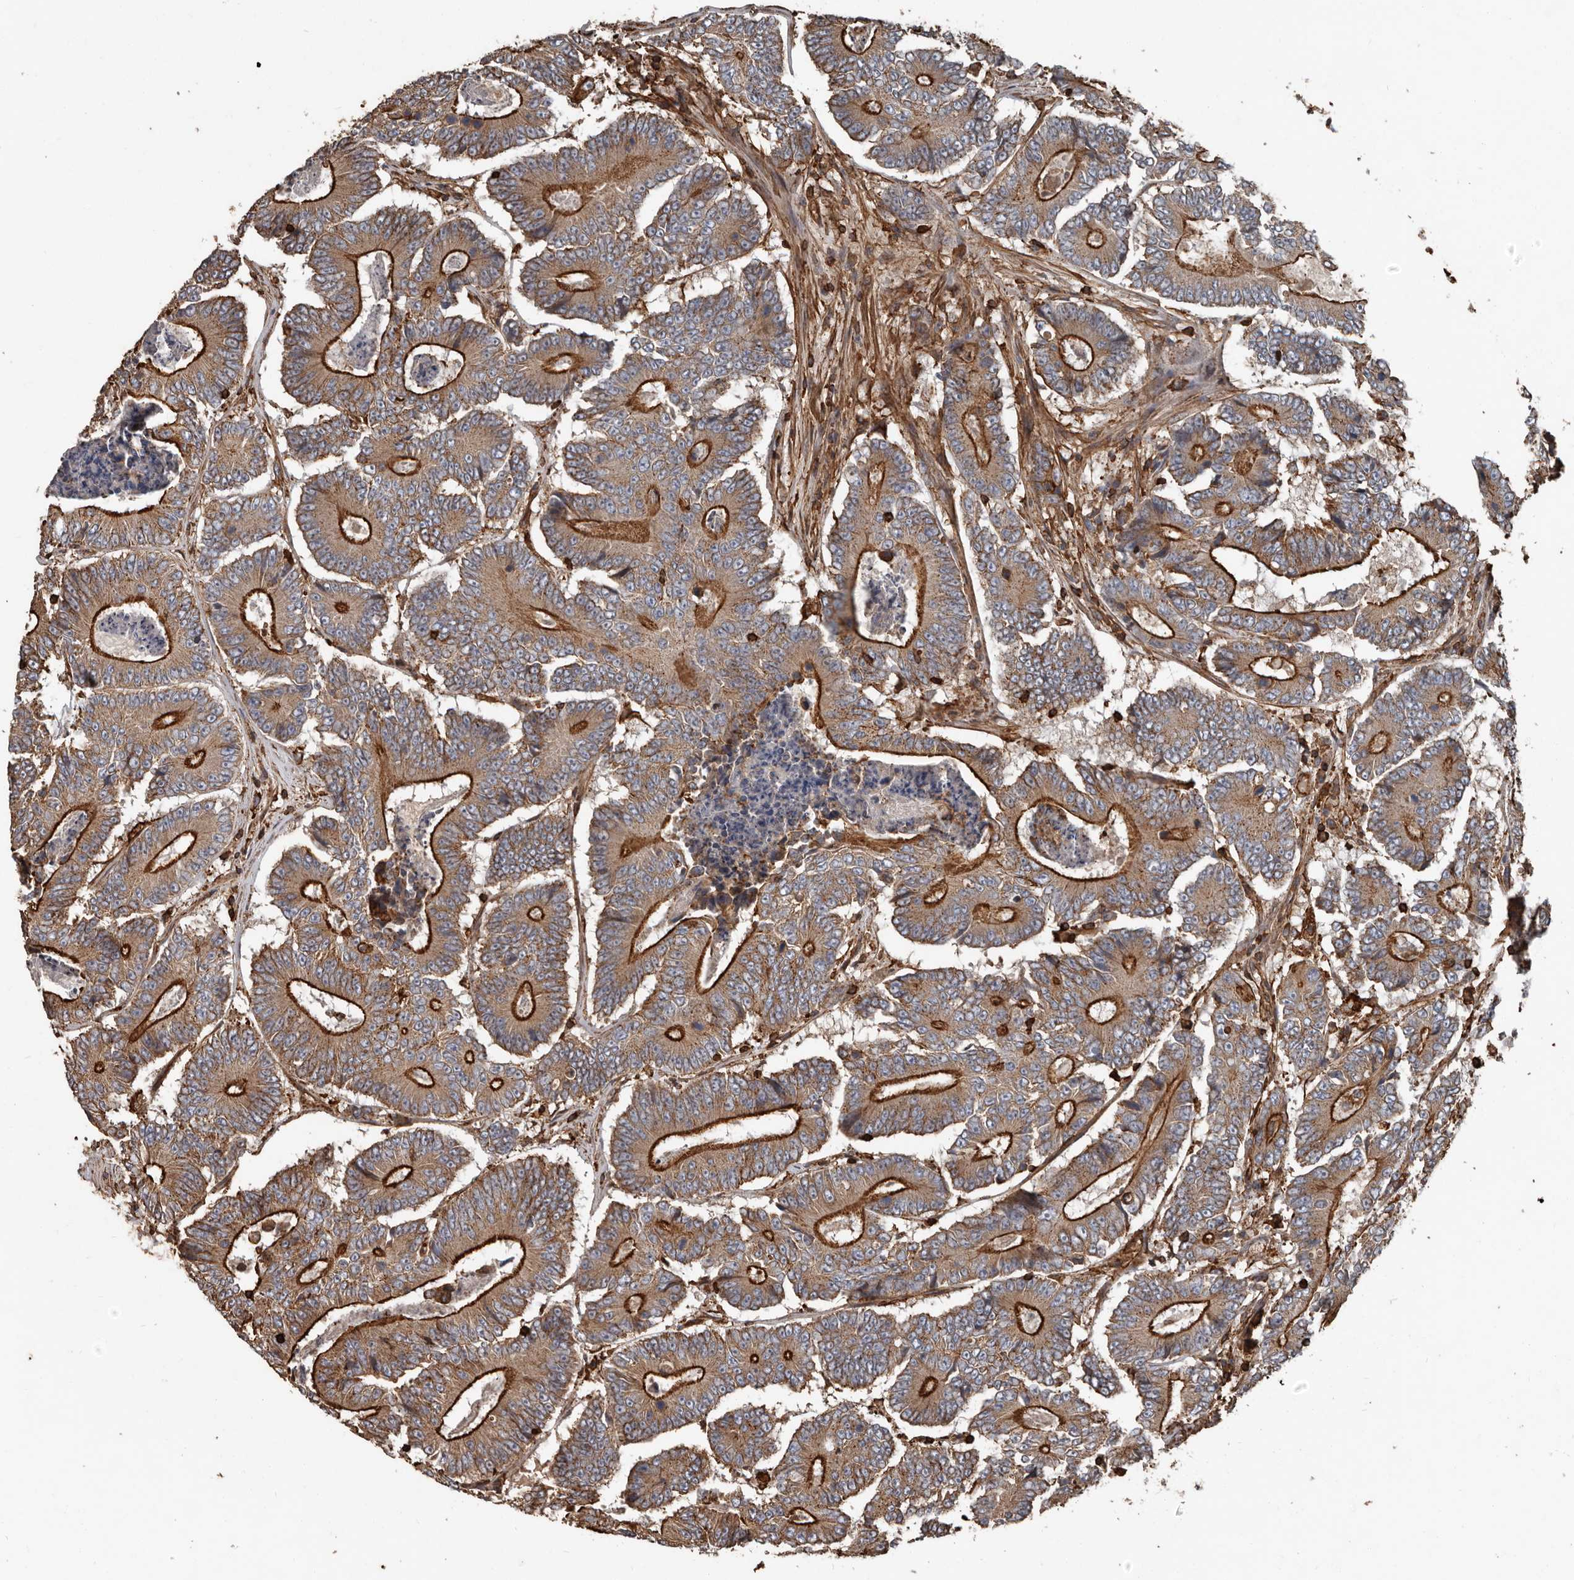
{"staining": {"intensity": "strong", "quantity": "25%-75%", "location": "cytoplasmic/membranous"}, "tissue": "colorectal cancer", "cell_type": "Tumor cells", "image_type": "cancer", "snomed": [{"axis": "morphology", "description": "Adenocarcinoma, NOS"}, {"axis": "topography", "description": "Colon"}], "caption": "Colorectal adenocarcinoma was stained to show a protein in brown. There is high levels of strong cytoplasmic/membranous expression in approximately 25%-75% of tumor cells.", "gene": "DENND6B", "patient": {"sex": "male", "age": 83}}